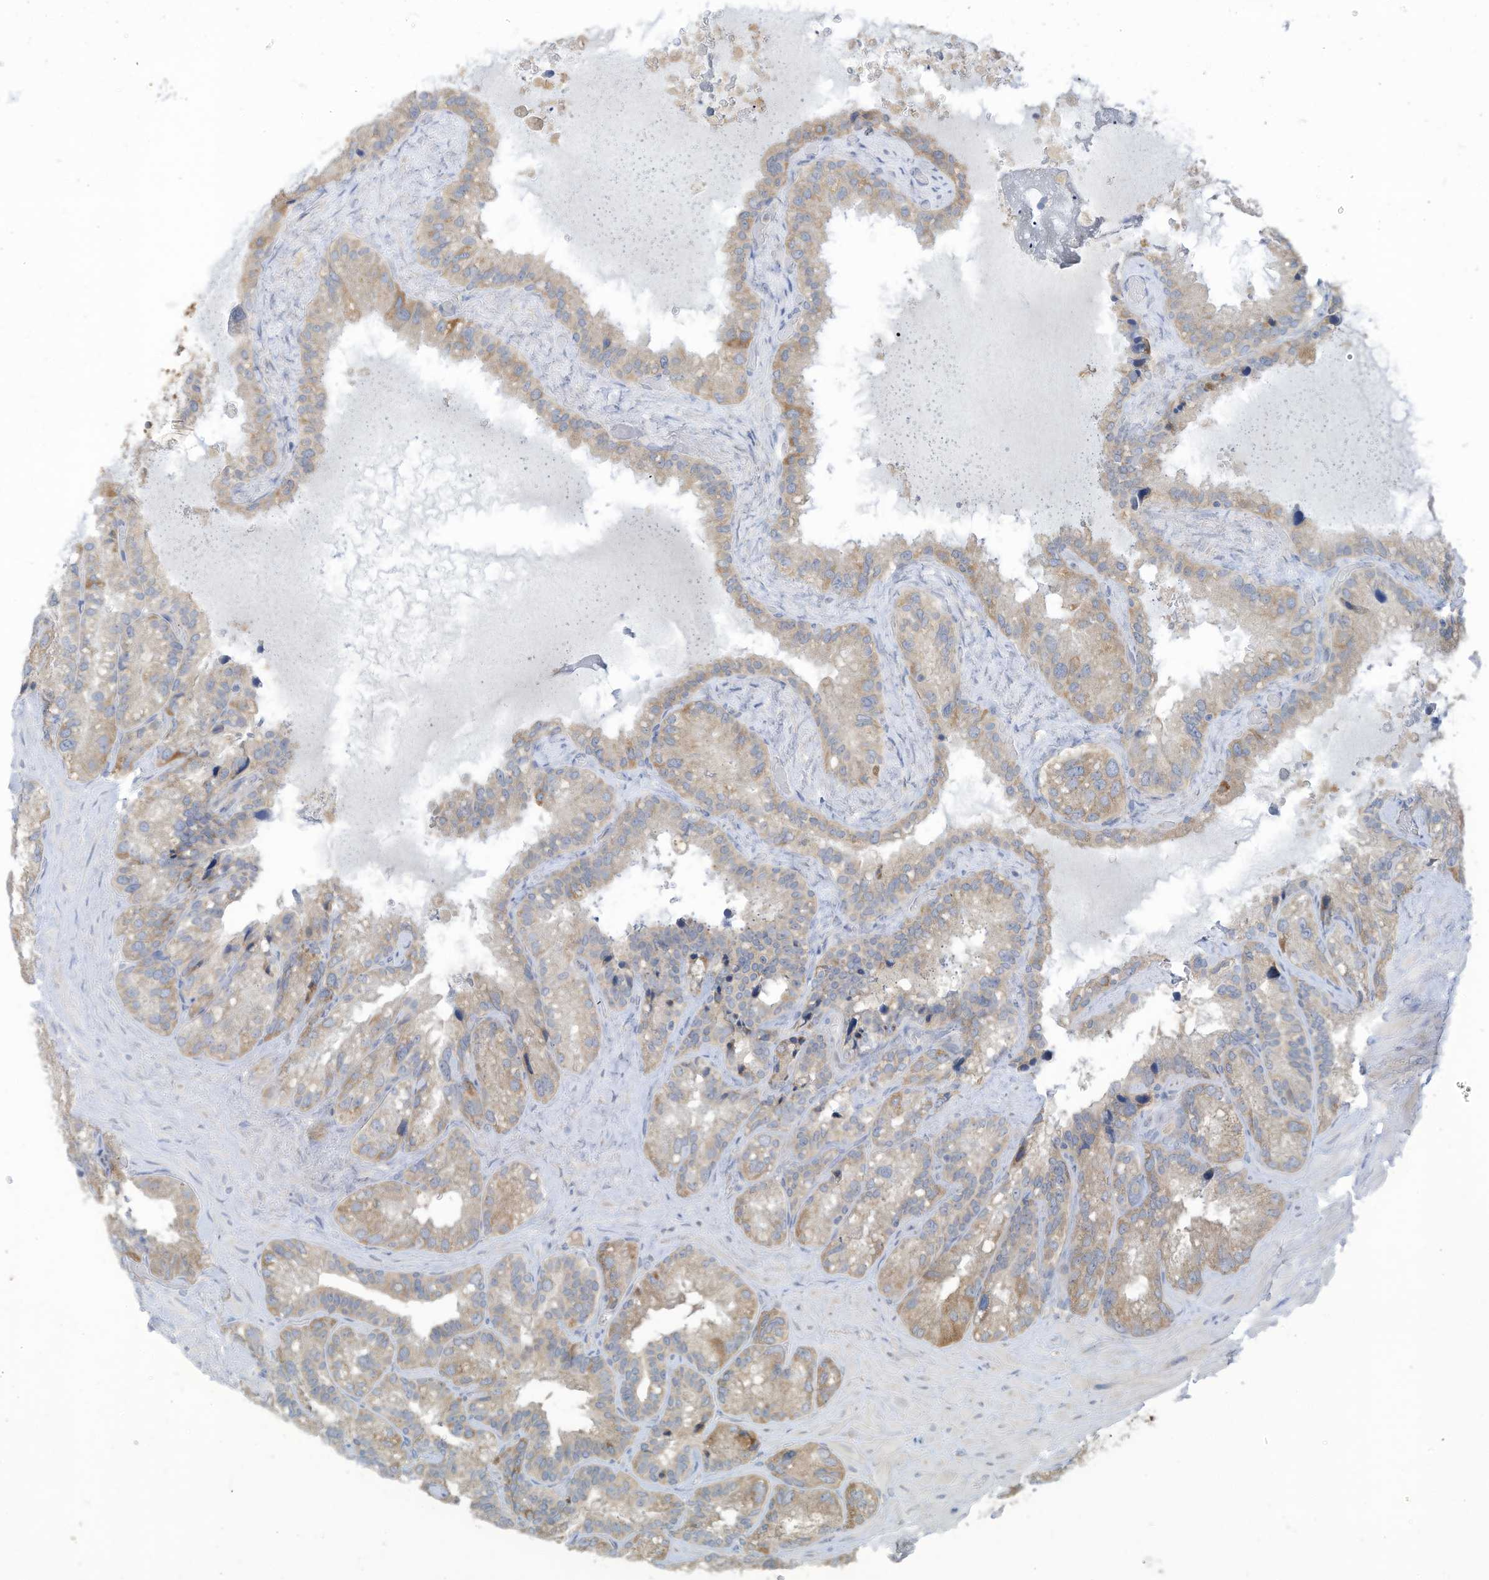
{"staining": {"intensity": "weak", "quantity": "25%-75%", "location": "cytoplasmic/membranous"}, "tissue": "seminal vesicle", "cell_type": "Glandular cells", "image_type": "normal", "snomed": [{"axis": "morphology", "description": "Normal tissue, NOS"}, {"axis": "topography", "description": "Prostate"}, {"axis": "topography", "description": "Seminal veicle"}], "caption": "Seminal vesicle stained with DAB (3,3'-diaminobenzidine) IHC reveals low levels of weak cytoplasmic/membranous positivity in approximately 25%-75% of glandular cells.", "gene": "LRRN2", "patient": {"sex": "male", "age": 68}}